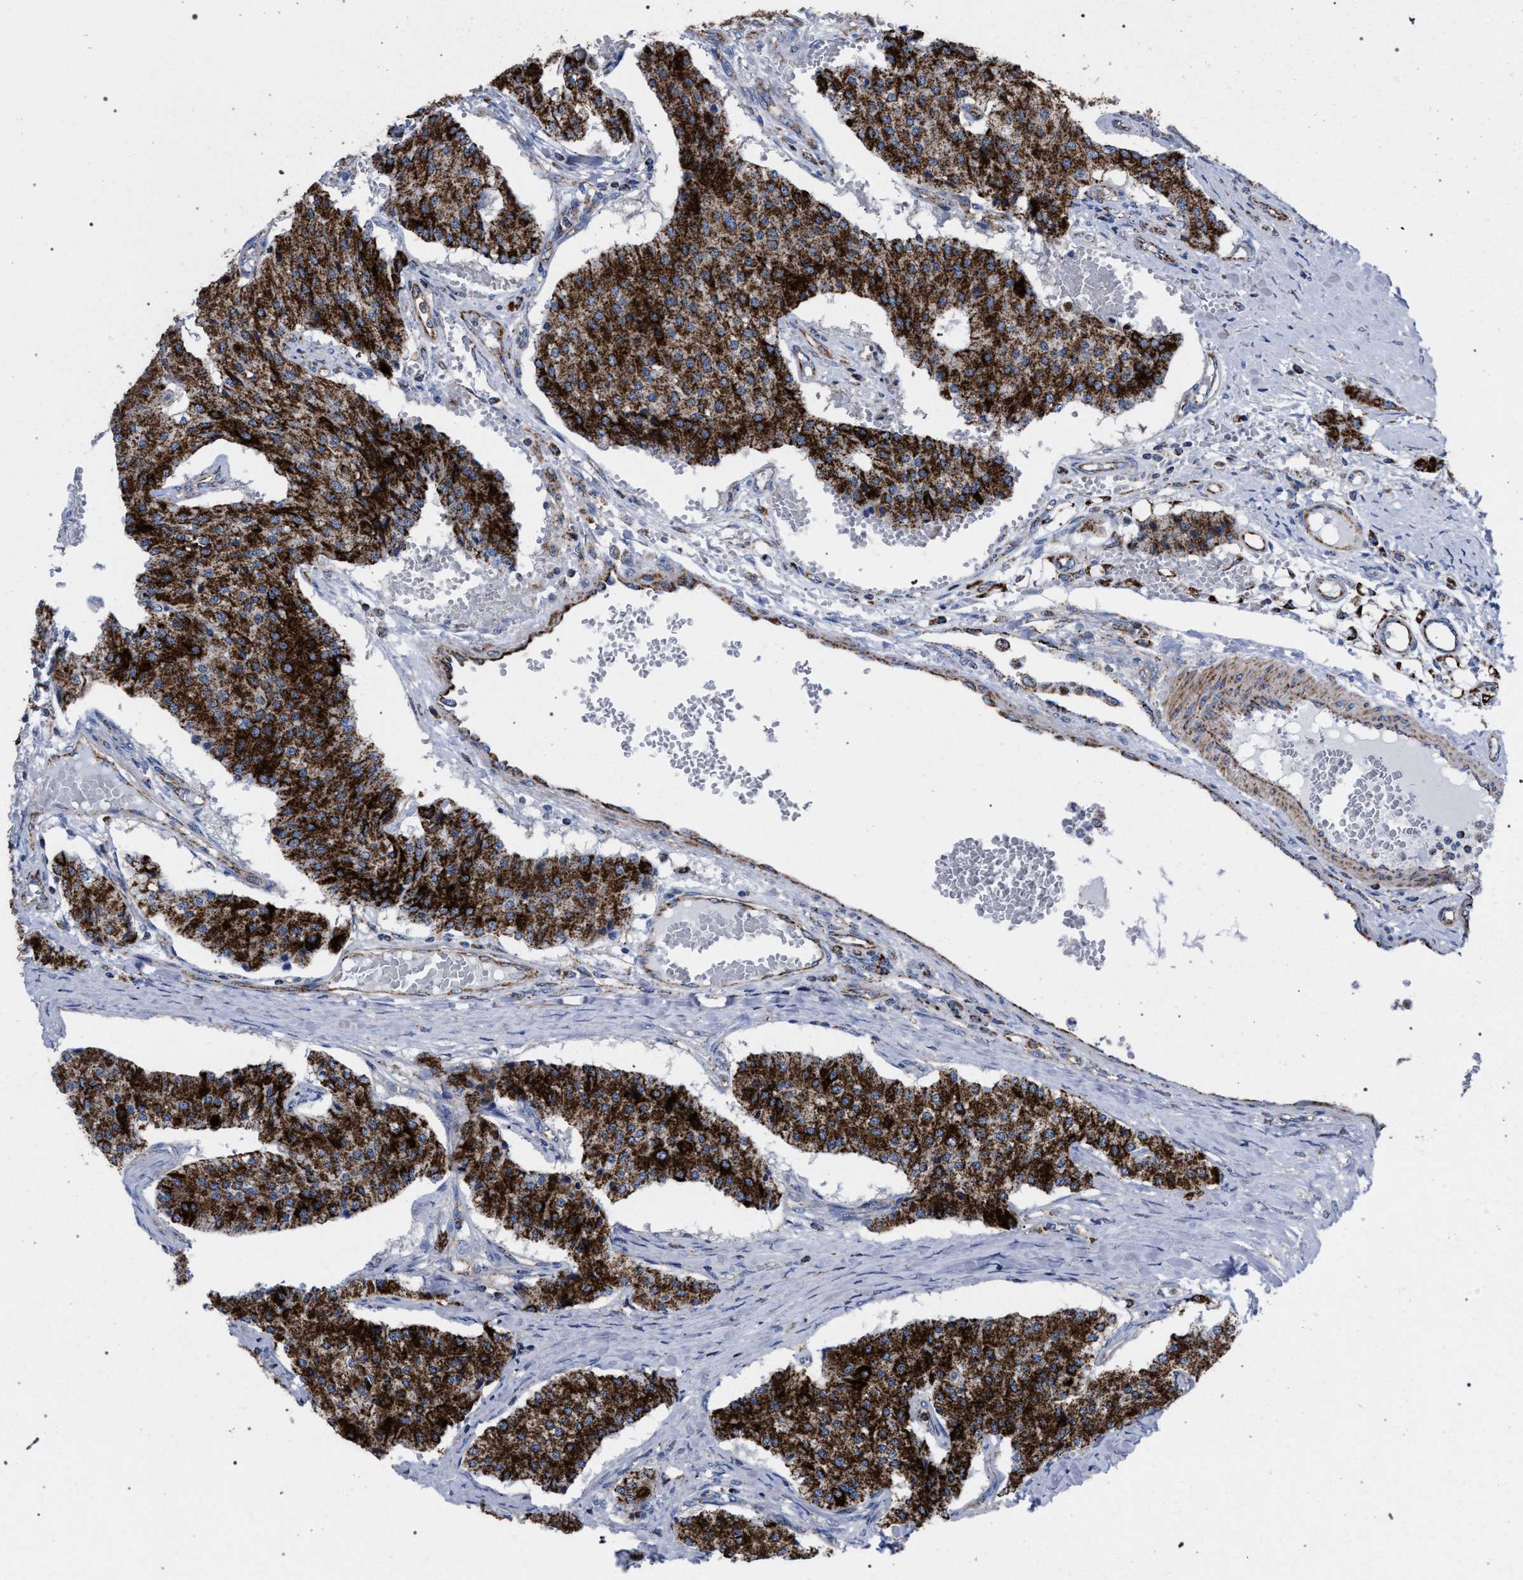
{"staining": {"intensity": "strong", "quantity": ">75%", "location": "cytoplasmic/membranous"}, "tissue": "carcinoid", "cell_type": "Tumor cells", "image_type": "cancer", "snomed": [{"axis": "morphology", "description": "Carcinoid, malignant, NOS"}, {"axis": "topography", "description": "Colon"}], "caption": "Tumor cells show strong cytoplasmic/membranous positivity in approximately >75% of cells in carcinoid.", "gene": "ACADS", "patient": {"sex": "female", "age": 52}}